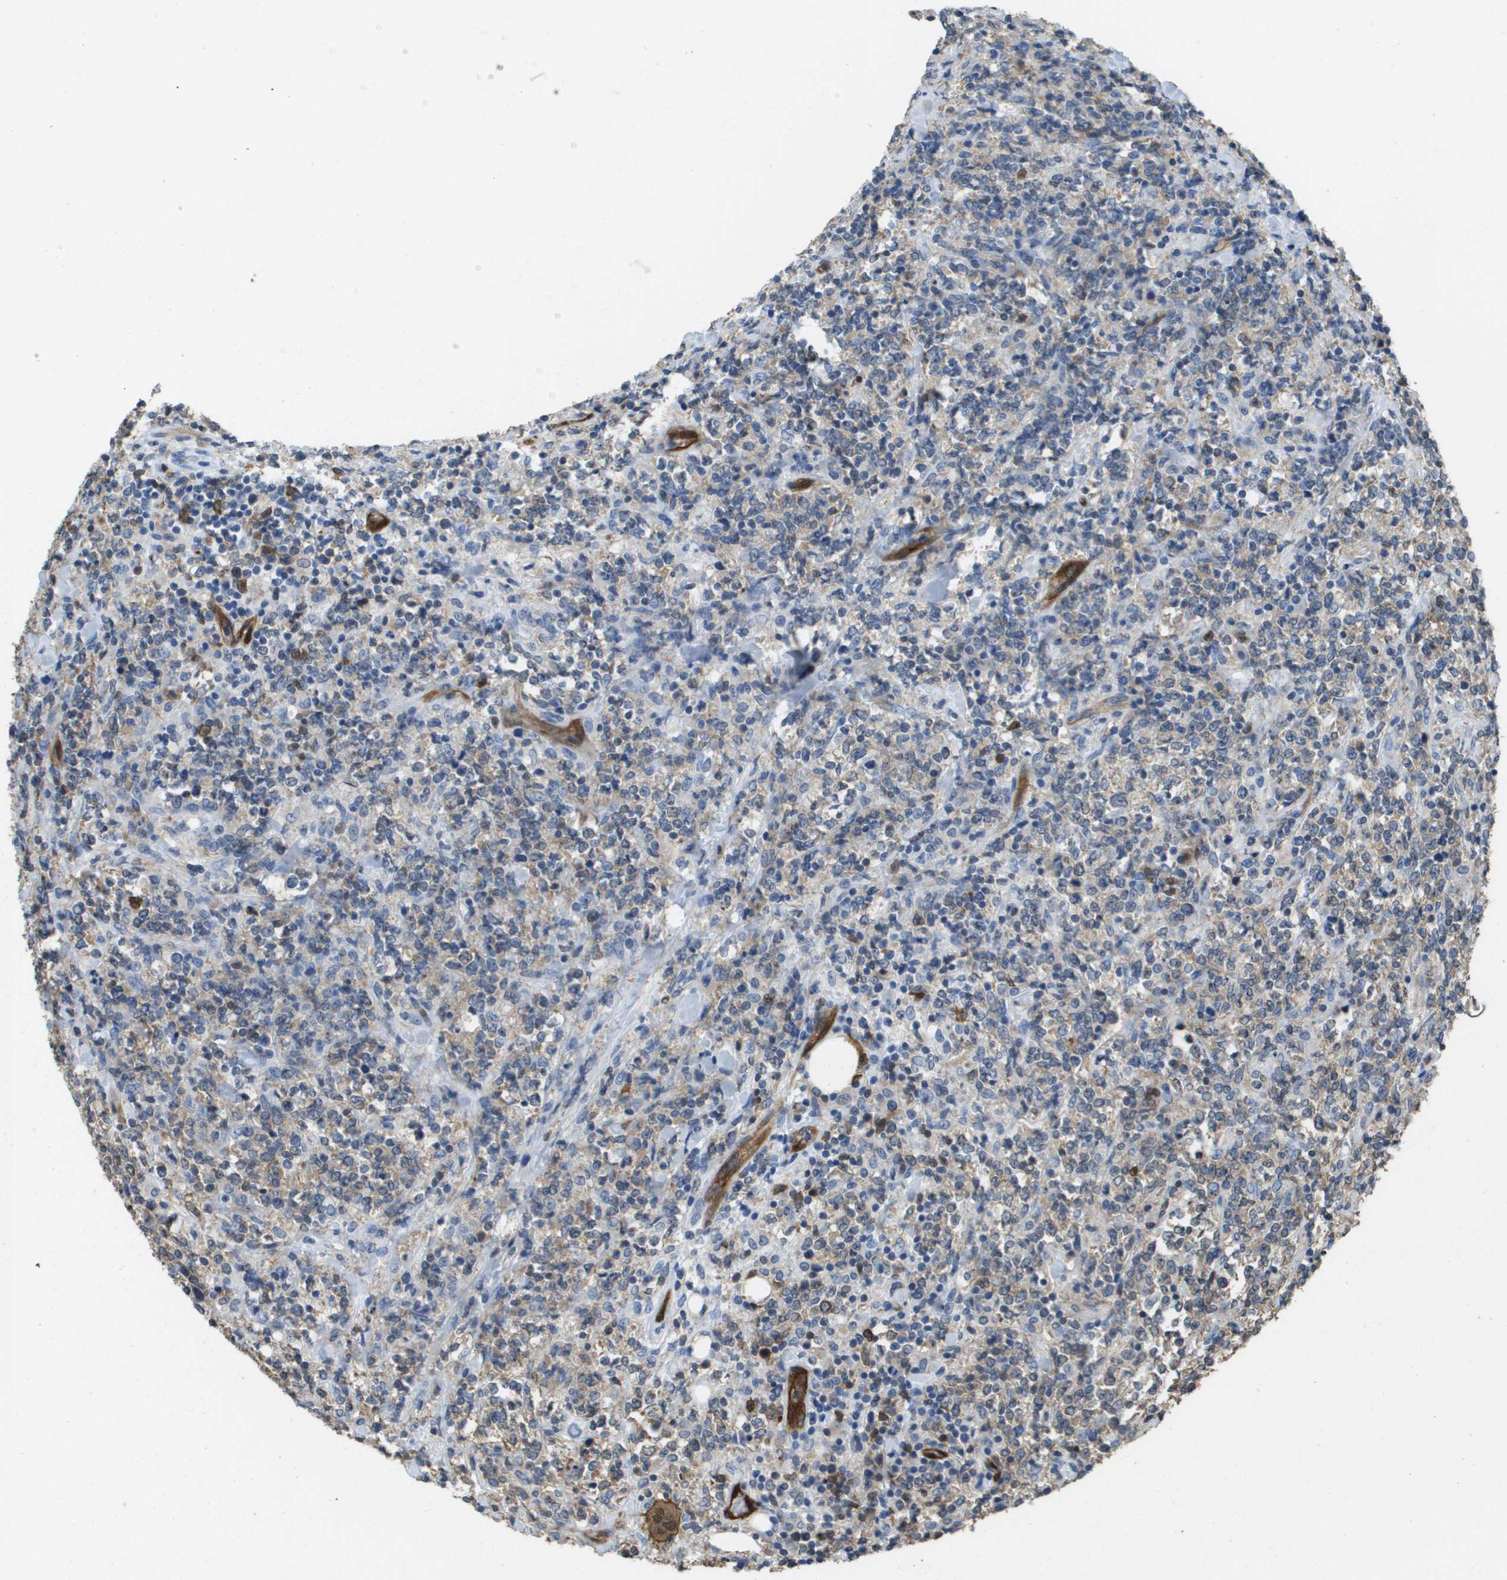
{"staining": {"intensity": "negative", "quantity": "none", "location": "none"}, "tissue": "lymphoma", "cell_type": "Tumor cells", "image_type": "cancer", "snomed": [{"axis": "morphology", "description": "Malignant lymphoma, non-Hodgkin's type, High grade"}, {"axis": "topography", "description": "Soft tissue"}], "caption": "Tumor cells are negative for protein expression in human lymphoma.", "gene": "FABP5", "patient": {"sex": "male", "age": 18}}